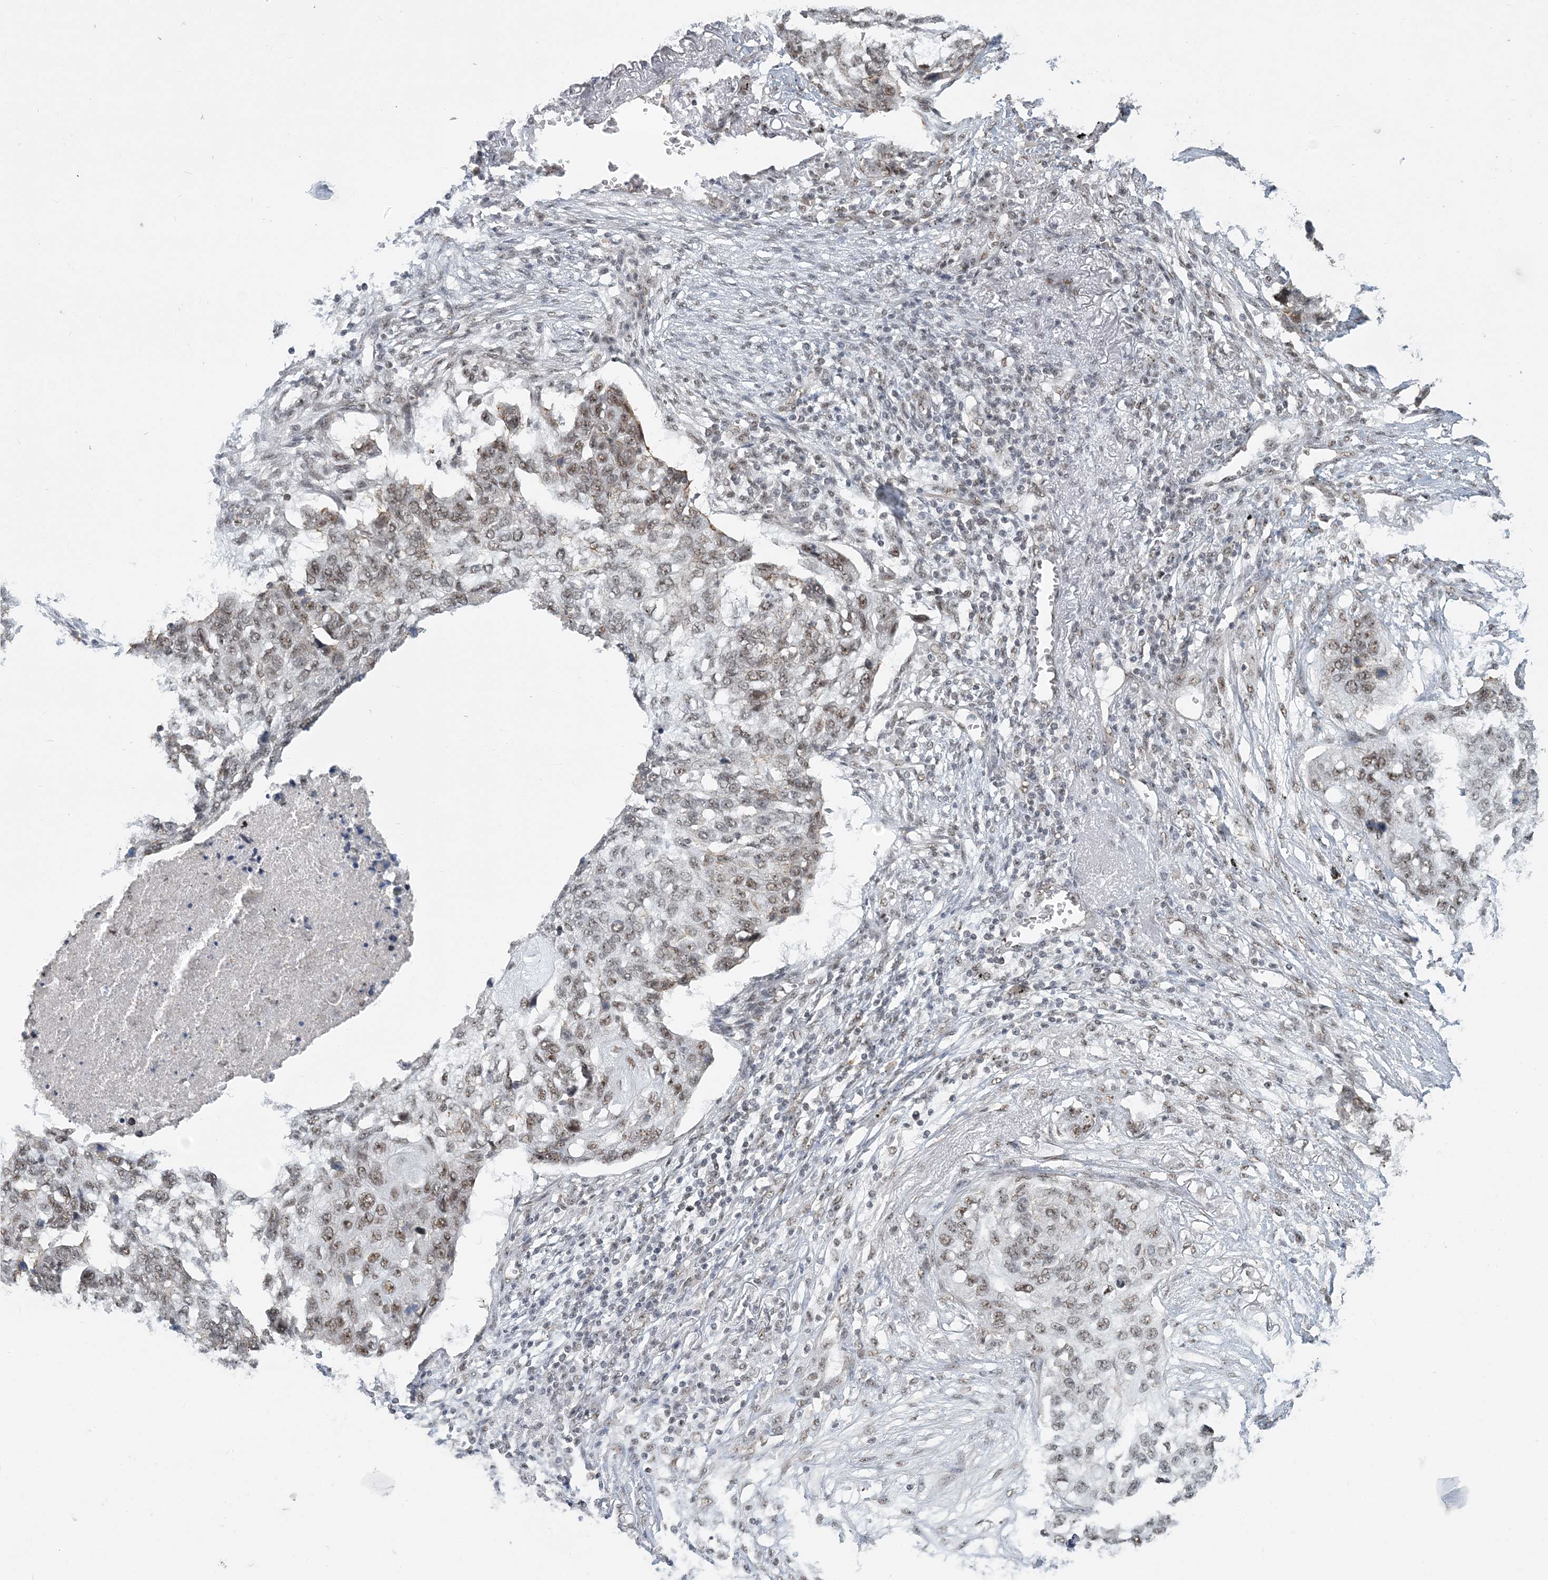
{"staining": {"intensity": "moderate", "quantity": "25%-75%", "location": "nuclear"}, "tissue": "lung cancer", "cell_type": "Tumor cells", "image_type": "cancer", "snomed": [{"axis": "morphology", "description": "Squamous cell carcinoma, NOS"}, {"axis": "topography", "description": "Lung"}], "caption": "High-magnification brightfield microscopy of squamous cell carcinoma (lung) stained with DAB (3,3'-diaminobenzidine) (brown) and counterstained with hematoxylin (blue). tumor cells exhibit moderate nuclear expression is identified in about25%-75% of cells.", "gene": "PLRG1", "patient": {"sex": "female", "age": 63}}